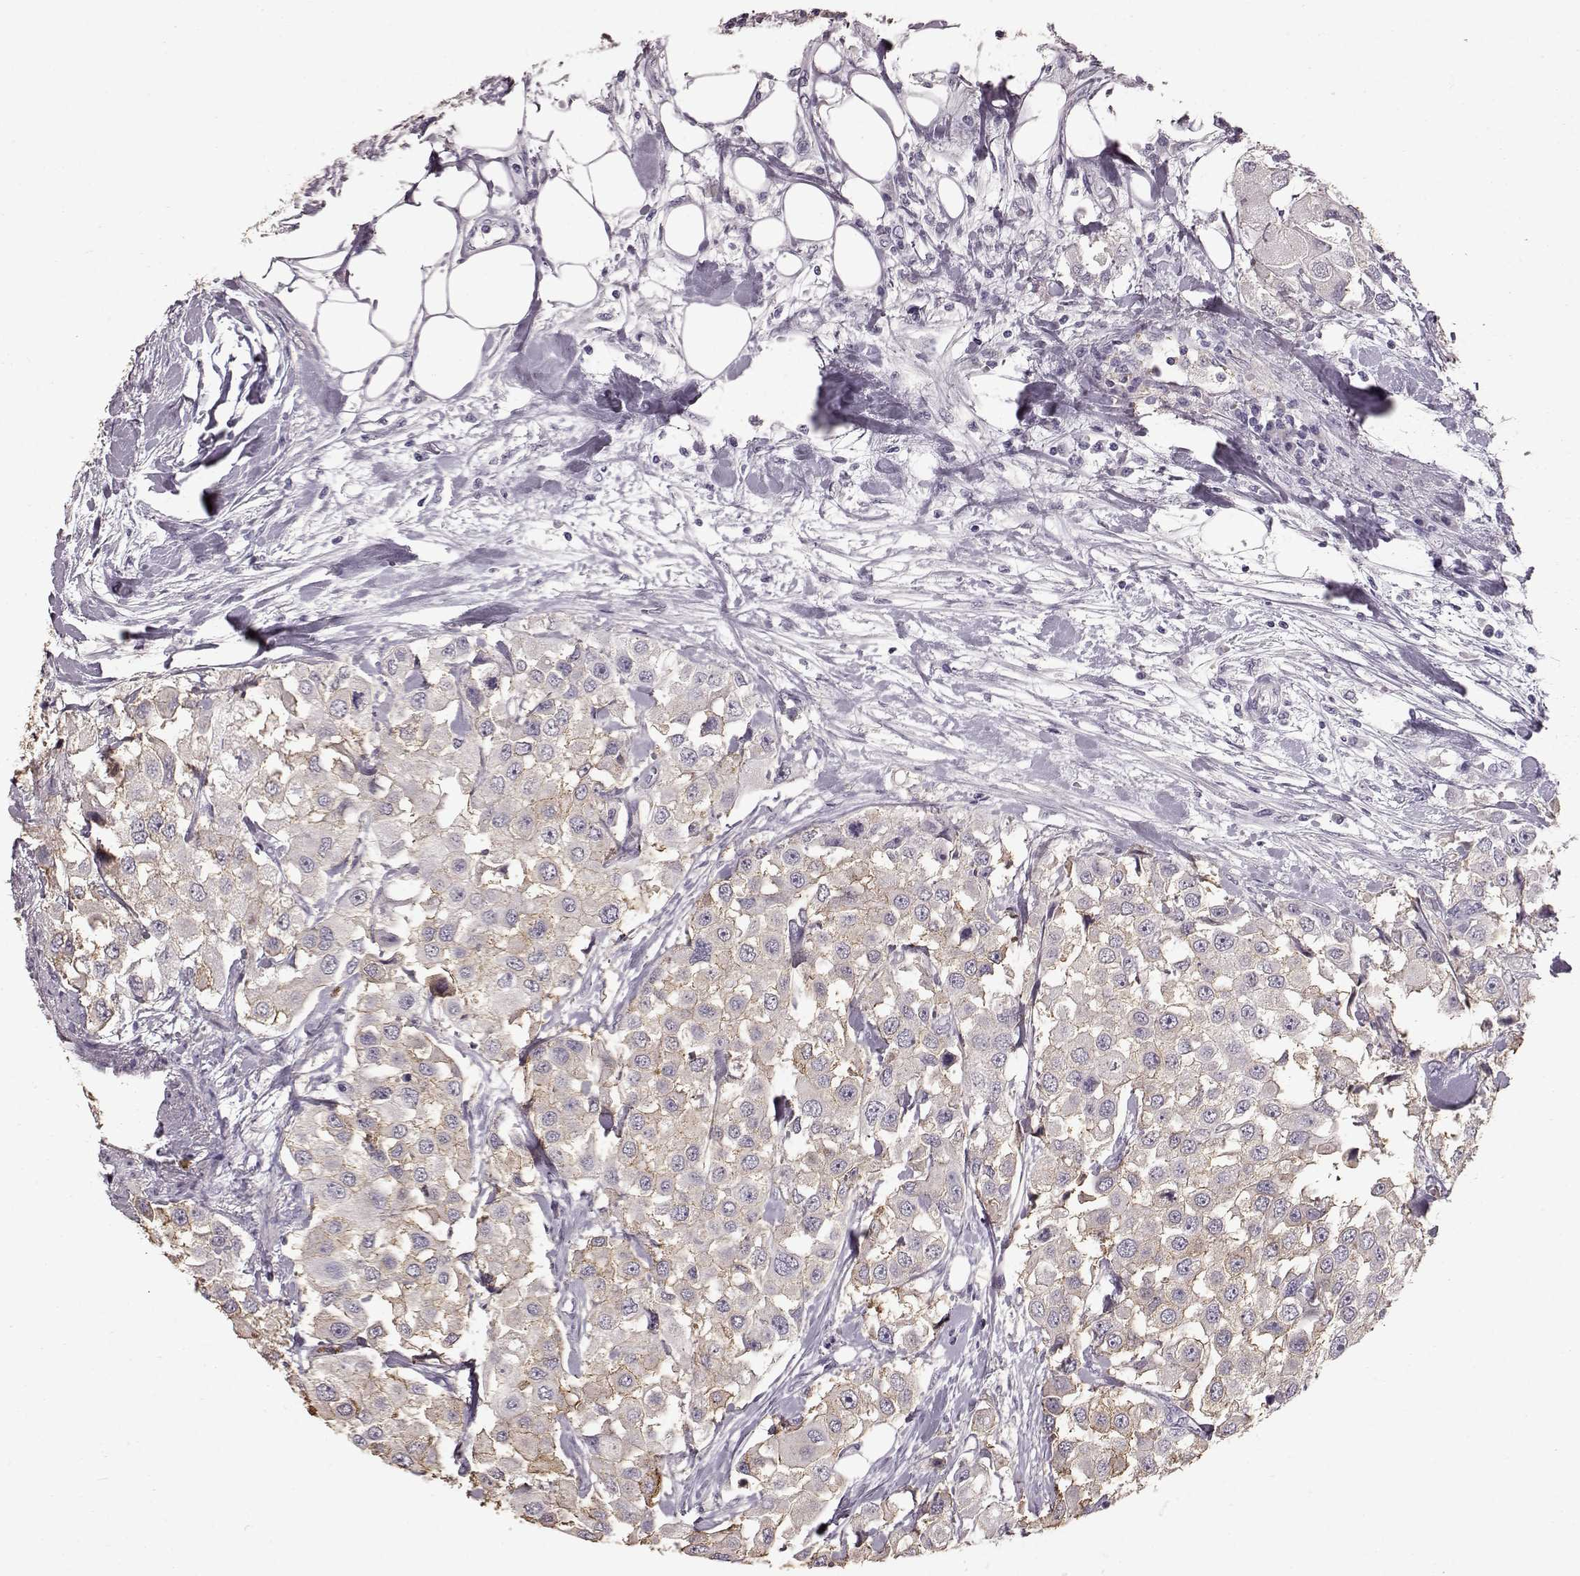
{"staining": {"intensity": "negative", "quantity": "none", "location": "none"}, "tissue": "urothelial cancer", "cell_type": "Tumor cells", "image_type": "cancer", "snomed": [{"axis": "morphology", "description": "Urothelial carcinoma, High grade"}, {"axis": "topography", "description": "Urinary bladder"}], "caption": "Tumor cells are negative for protein expression in human urothelial cancer.", "gene": "FUT4", "patient": {"sex": "female", "age": 64}}